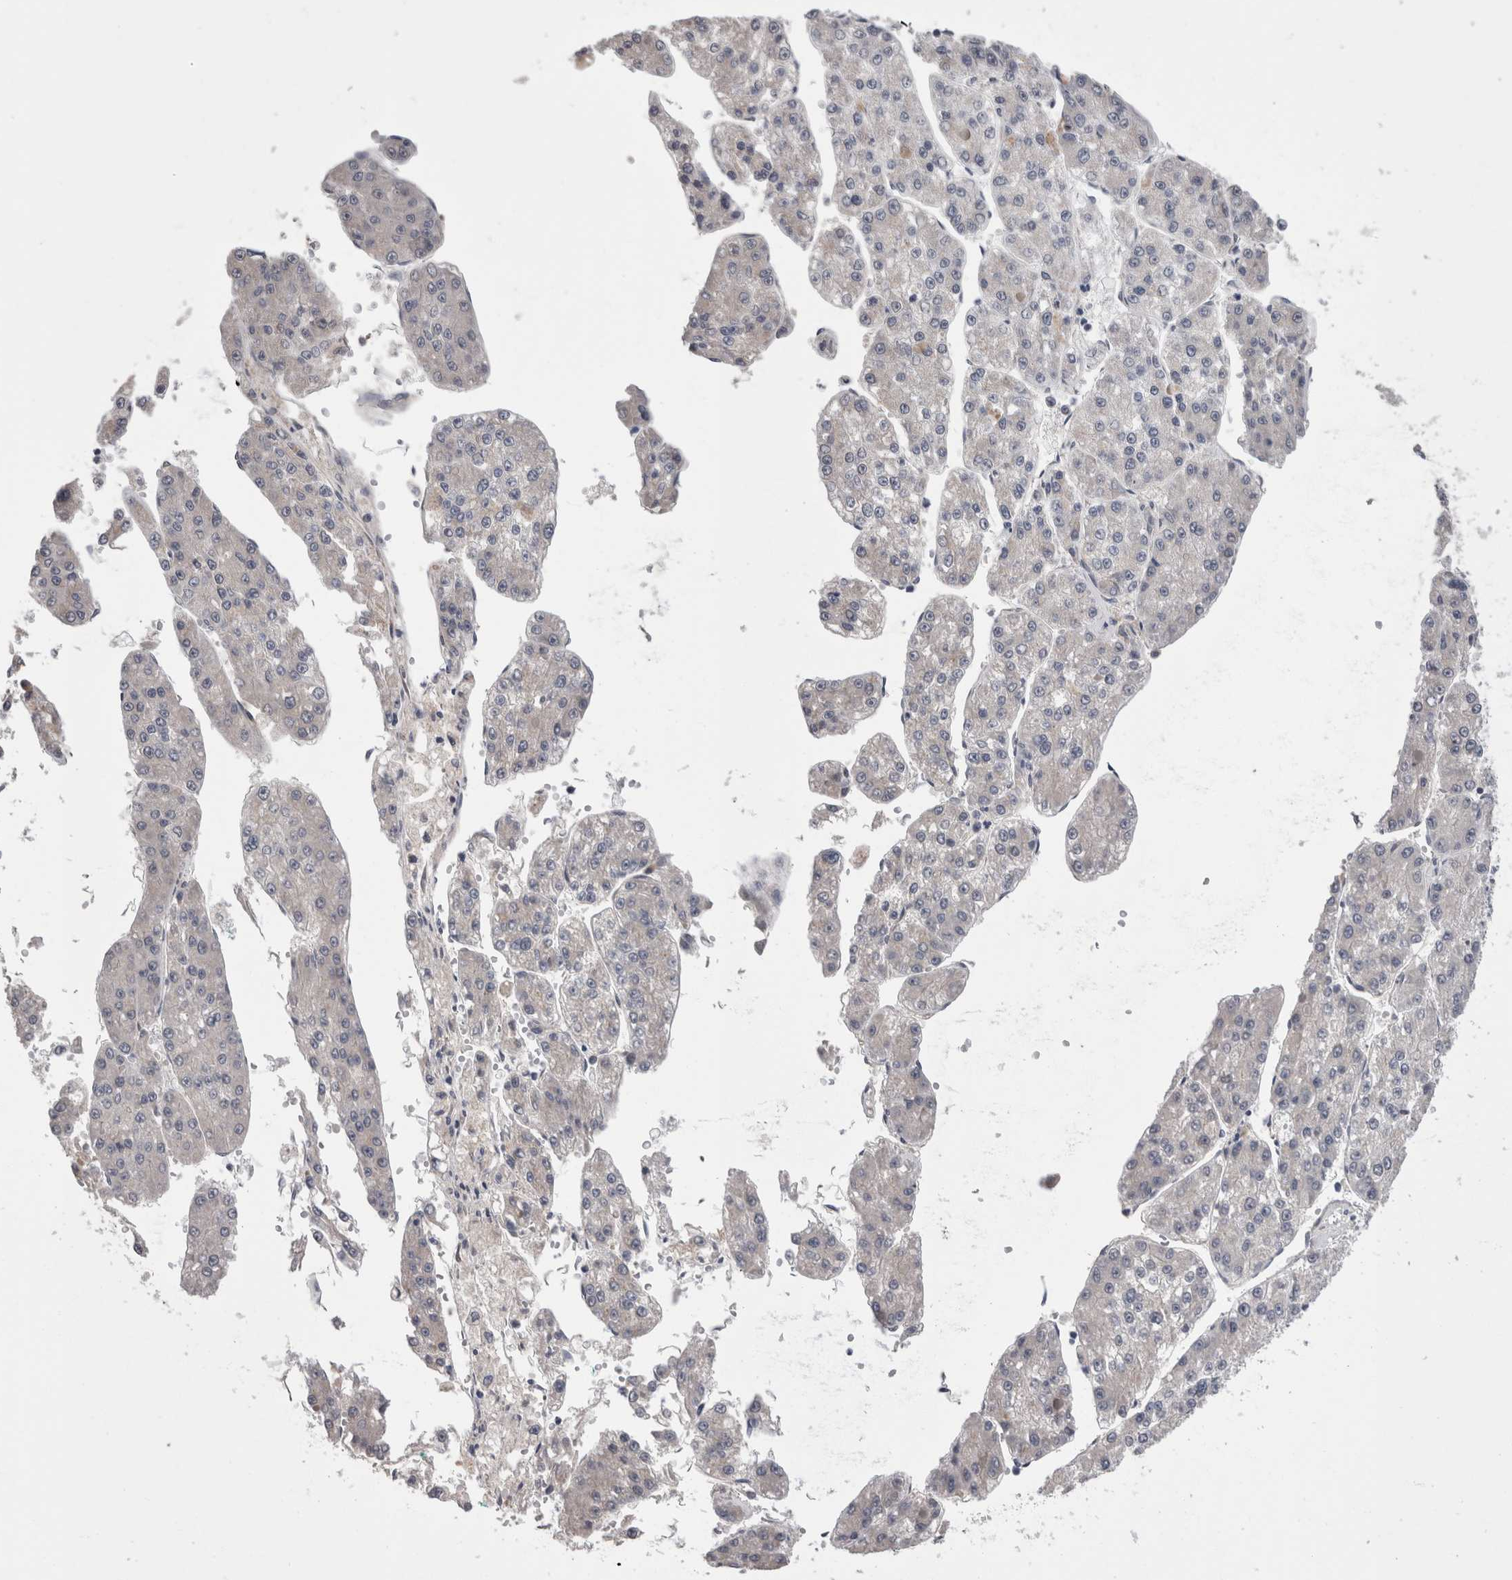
{"staining": {"intensity": "negative", "quantity": "none", "location": "none"}, "tissue": "liver cancer", "cell_type": "Tumor cells", "image_type": "cancer", "snomed": [{"axis": "morphology", "description": "Carcinoma, Hepatocellular, NOS"}, {"axis": "topography", "description": "Liver"}], "caption": "The image displays no staining of tumor cells in hepatocellular carcinoma (liver).", "gene": "DCTN6", "patient": {"sex": "female", "age": 73}}